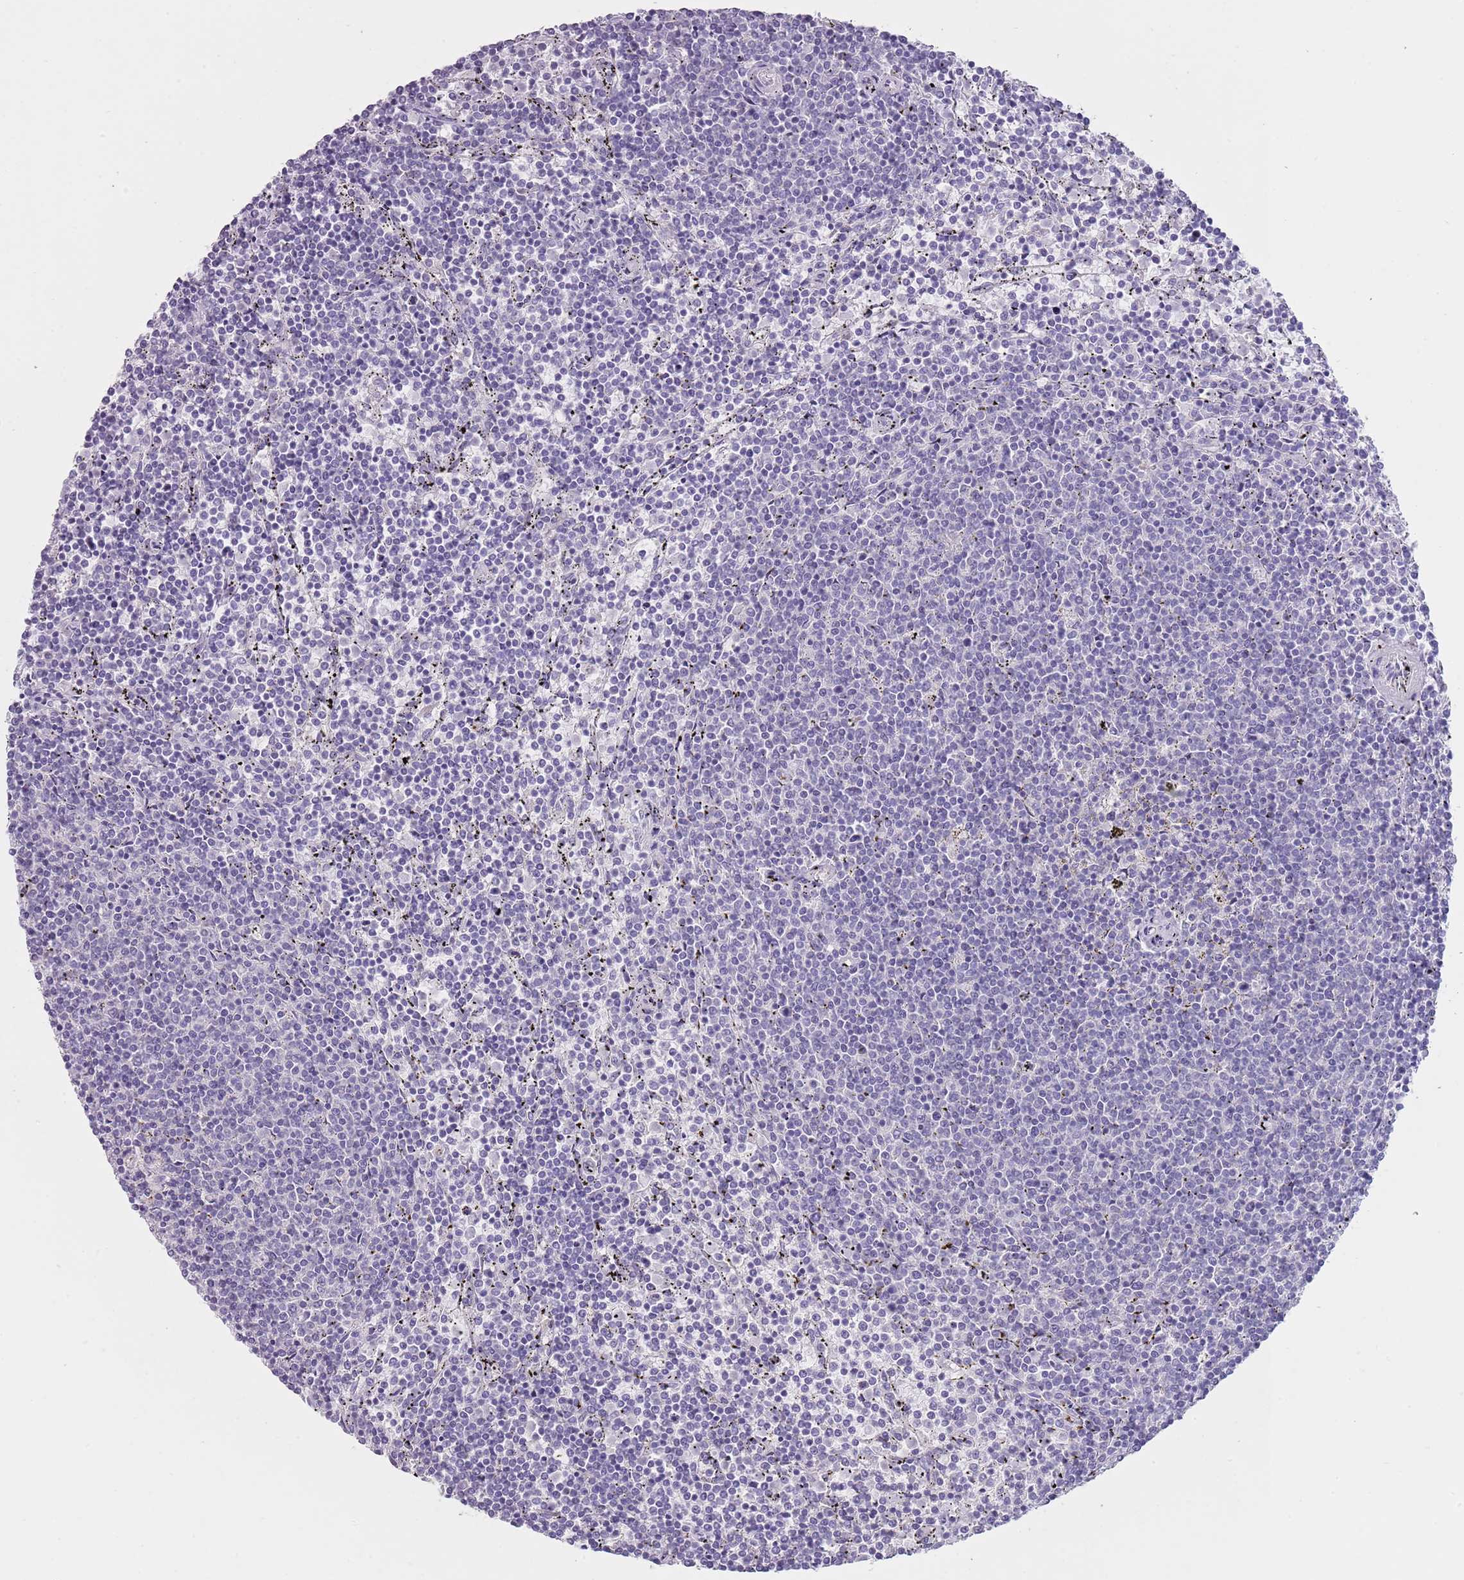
{"staining": {"intensity": "negative", "quantity": "none", "location": "none"}, "tissue": "lymphoma", "cell_type": "Tumor cells", "image_type": "cancer", "snomed": [{"axis": "morphology", "description": "Malignant lymphoma, non-Hodgkin's type, Low grade"}, {"axis": "topography", "description": "Spleen"}], "caption": "Tumor cells are negative for brown protein staining in lymphoma.", "gene": "SLC35E3", "patient": {"sex": "female", "age": 50}}